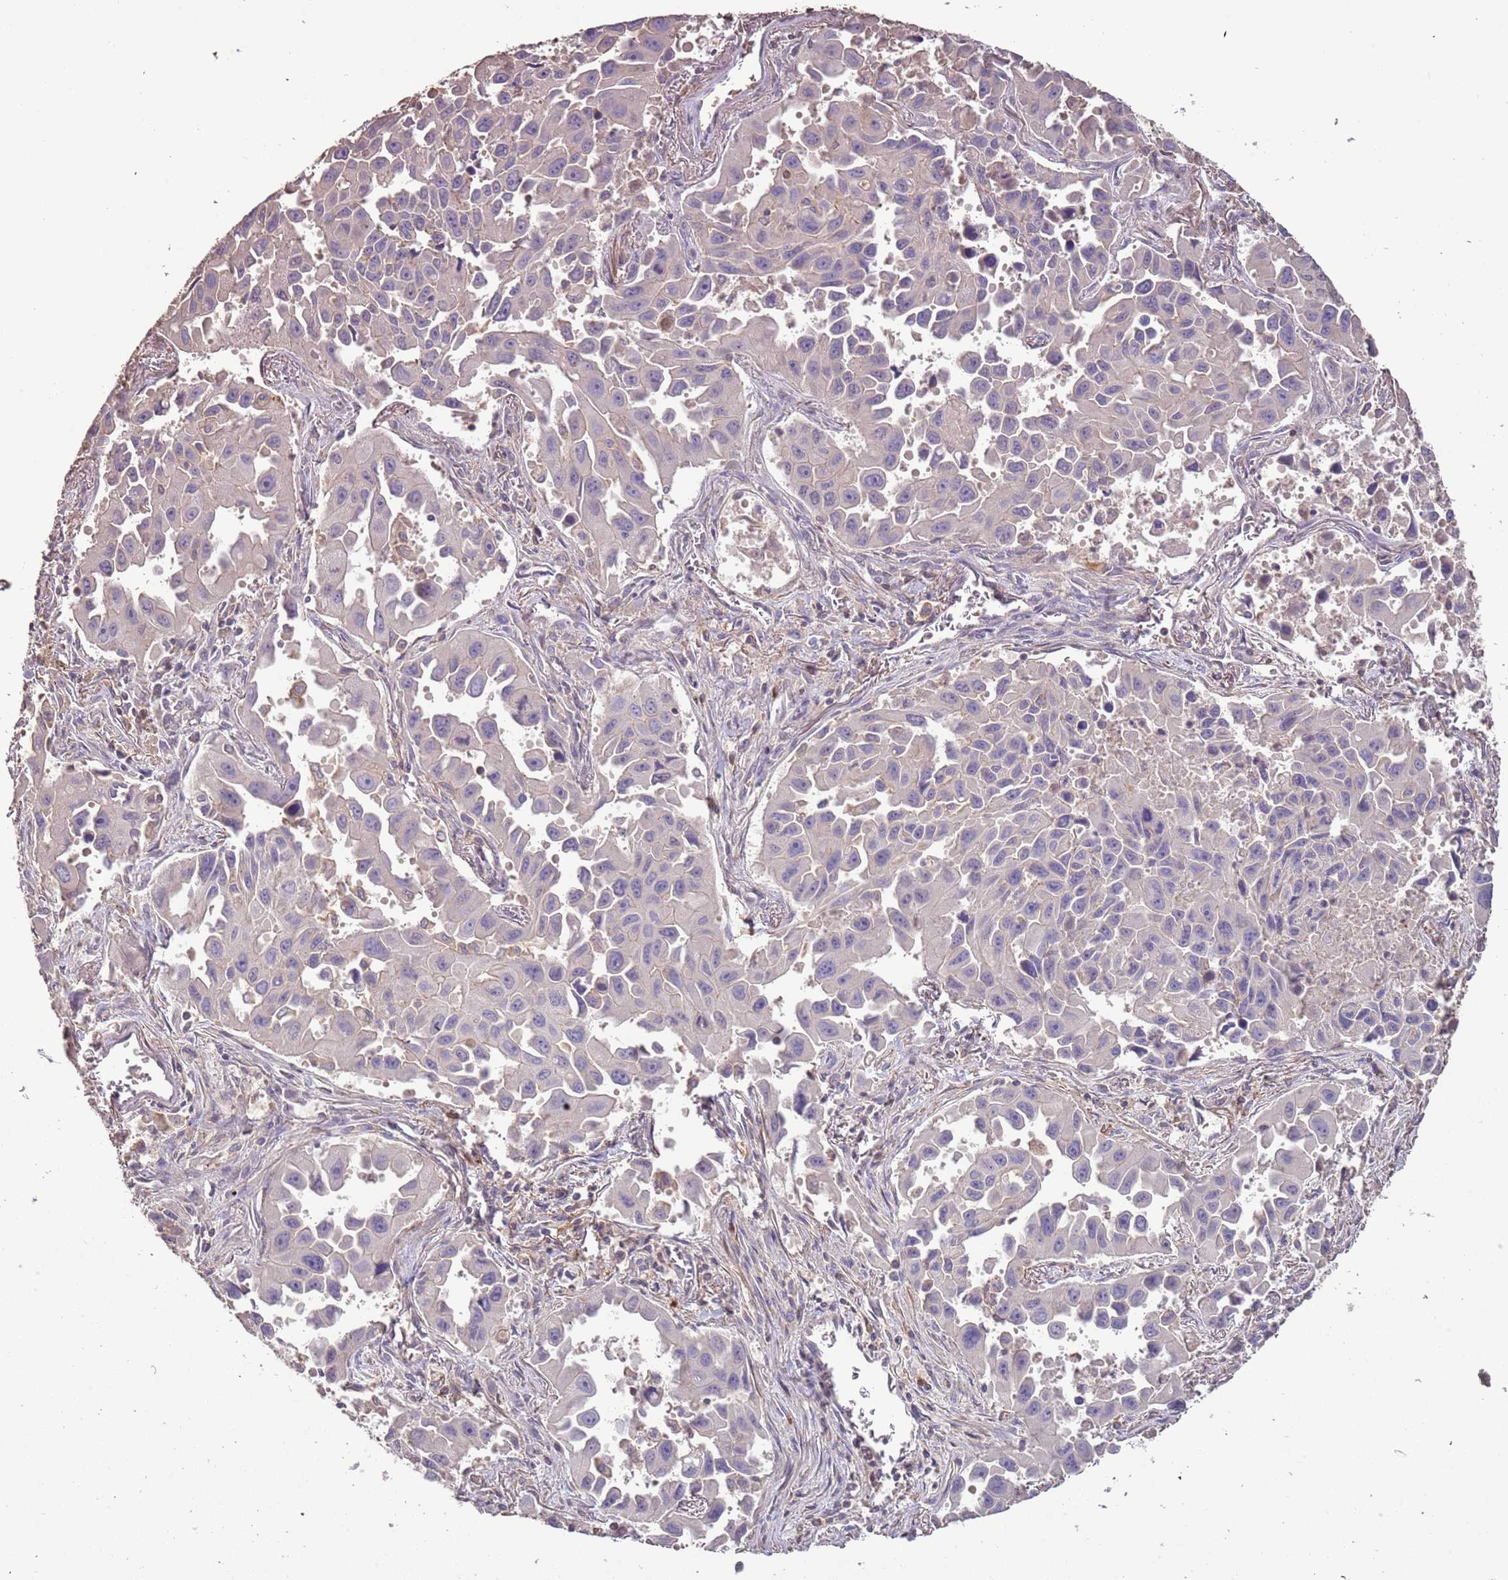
{"staining": {"intensity": "weak", "quantity": "<25%", "location": "cytoplasmic/membranous"}, "tissue": "lung cancer", "cell_type": "Tumor cells", "image_type": "cancer", "snomed": [{"axis": "morphology", "description": "Adenocarcinoma, NOS"}, {"axis": "topography", "description": "Lung"}], "caption": "A histopathology image of human adenocarcinoma (lung) is negative for staining in tumor cells.", "gene": "FECH", "patient": {"sex": "male", "age": 66}}